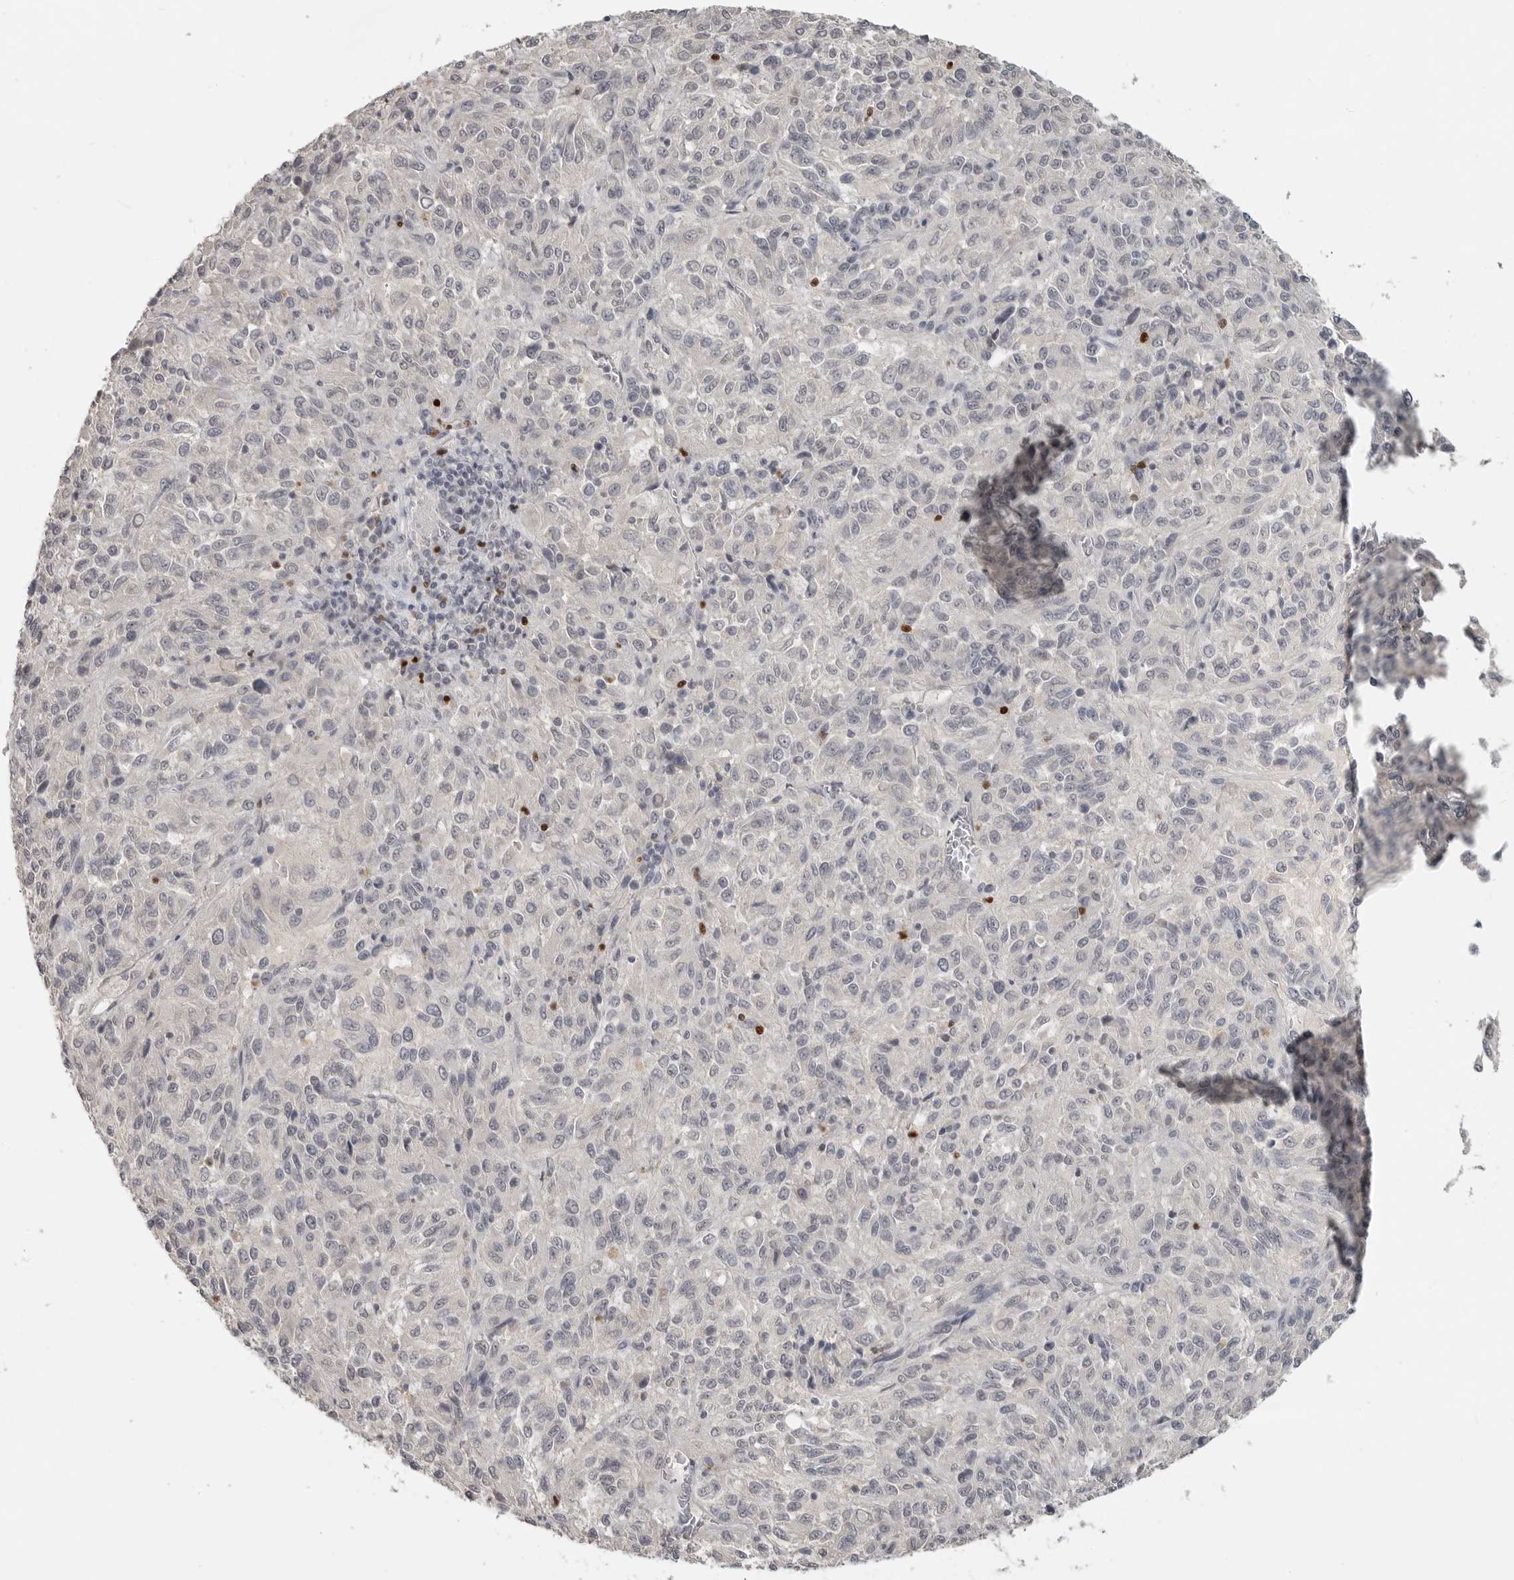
{"staining": {"intensity": "negative", "quantity": "none", "location": "none"}, "tissue": "melanoma", "cell_type": "Tumor cells", "image_type": "cancer", "snomed": [{"axis": "morphology", "description": "Malignant melanoma, Metastatic site"}, {"axis": "topography", "description": "Lung"}], "caption": "DAB immunohistochemical staining of melanoma exhibits no significant positivity in tumor cells. (DAB IHC with hematoxylin counter stain).", "gene": "FOXP3", "patient": {"sex": "male", "age": 64}}